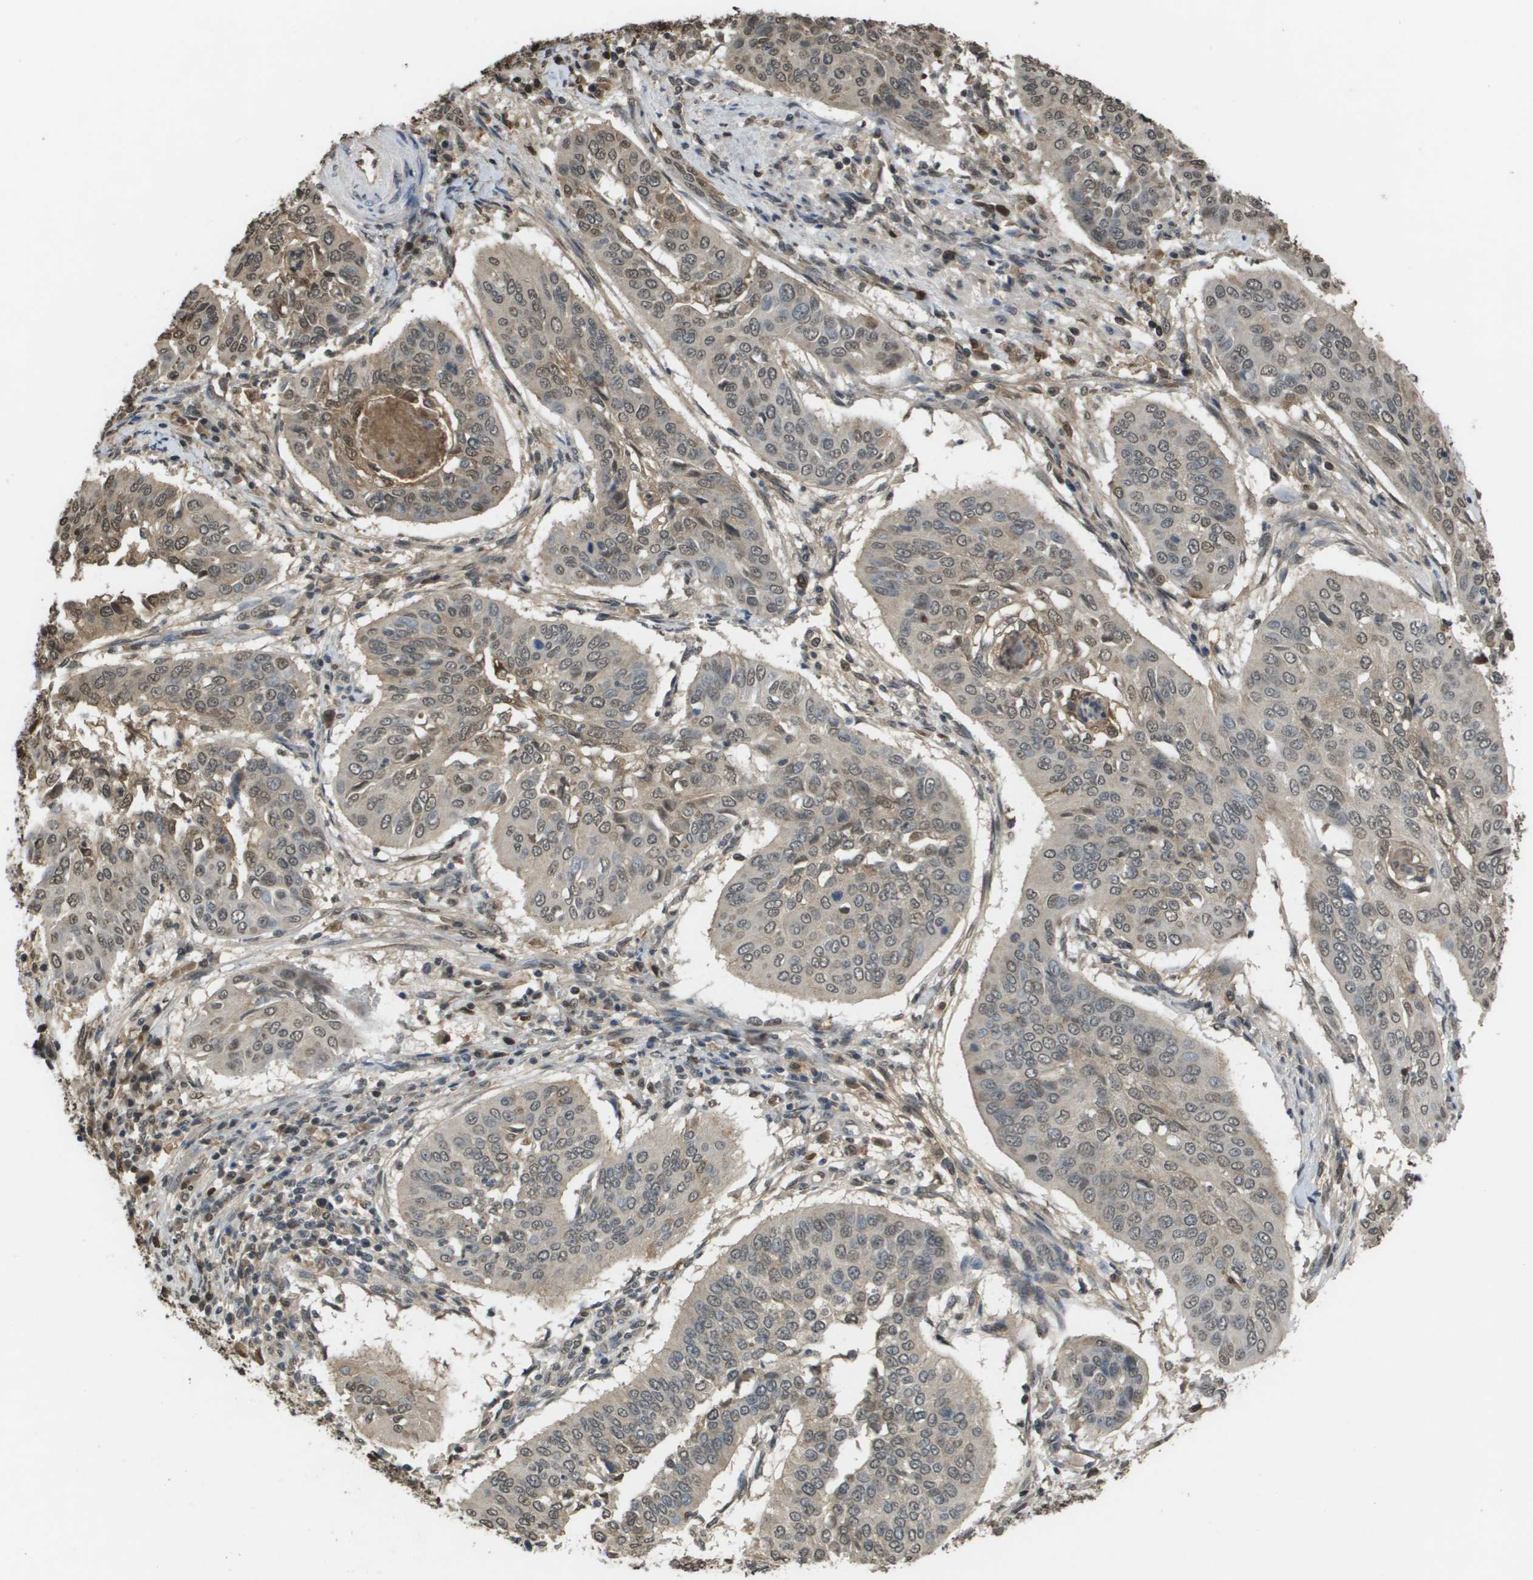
{"staining": {"intensity": "weak", "quantity": "25%-75%", "location": "cytoplasmic/membranous,nuclear"}, "tissue": "cervical cancer", "cell_type": "Tumor cells", "image_type": "cancer", "snomed": [{"axis": "morphology", "description": "Normal tissue, NOS"}, {"axis": "morphology", "description": "Squamous cell carcinoma, NOS"}, {"axis": "topography", "description": "Cervix"}], "caption": "Protein expression by immunohistochemistry (IHC) exhibits weak cytoplasmic/membranous and nuclear positivity in about 25%-75% of tumor cells in cervical cancer.", "gene": "NDRG2", "patient": {"sex": "female", "age": 39}}